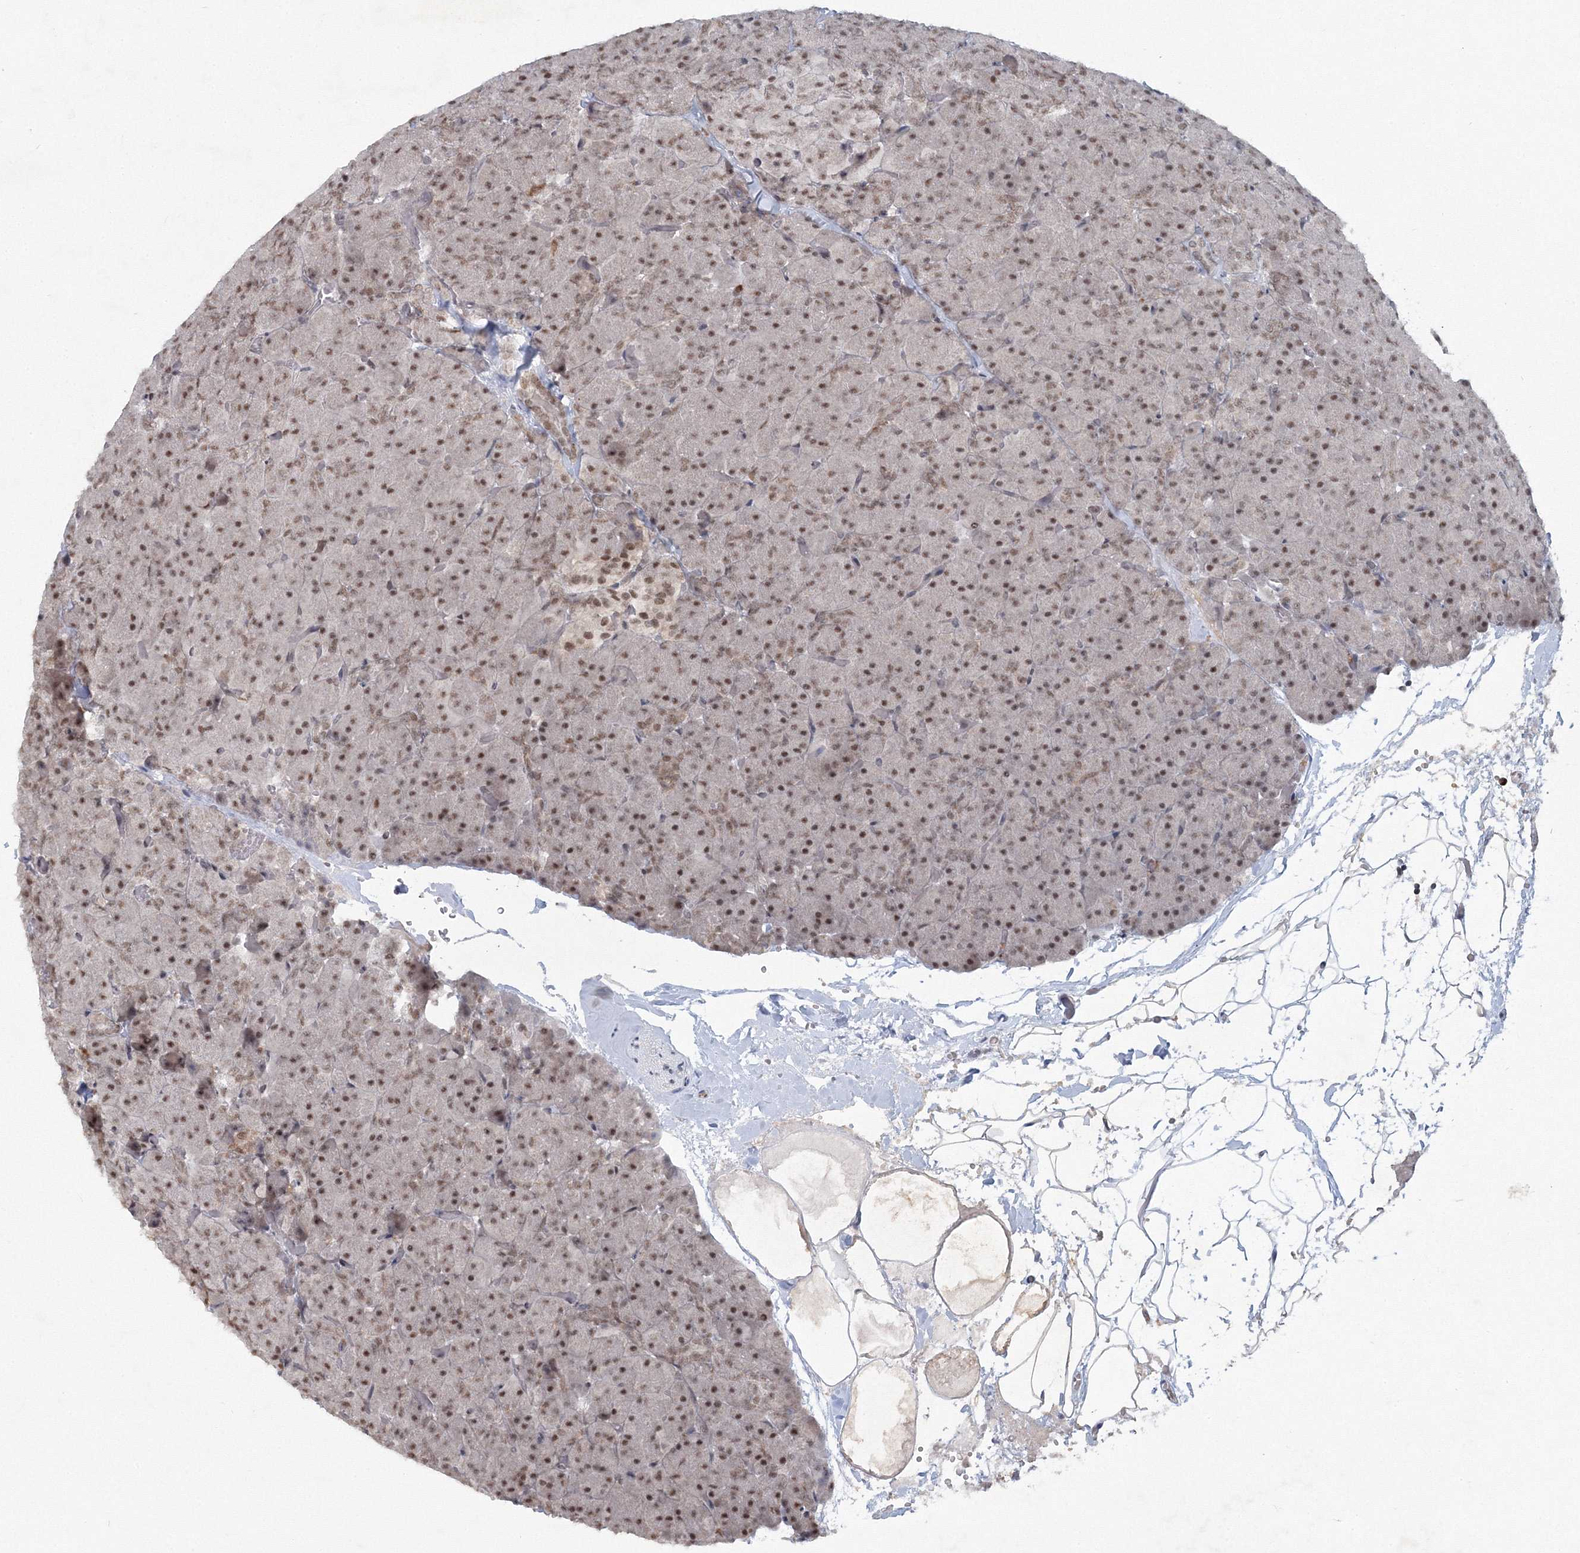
{"staining": {"intensity": "moderate", "quantity": ">75%", "location": "nuclear"}, "tissue": "pancreas", "cell_type": "Exocrine glandular cells", "image_type": "normal", "snomed": [{"axis": "morphology", "description": "Normal tissue, NOS"}, {"axis": "topography", "description": "Pancreas"}], "caption": "A high-resolution image shows immunohistochemistry (IHC) staining of unremarkable pancreas, which exhibits moderate nuclear staining in about >75% of exocrine glandular cells. (IHC, brightfield microscopy, high magnification).", "gene": "C3orf33", "patient": {"sex": "male", "age": 36}}